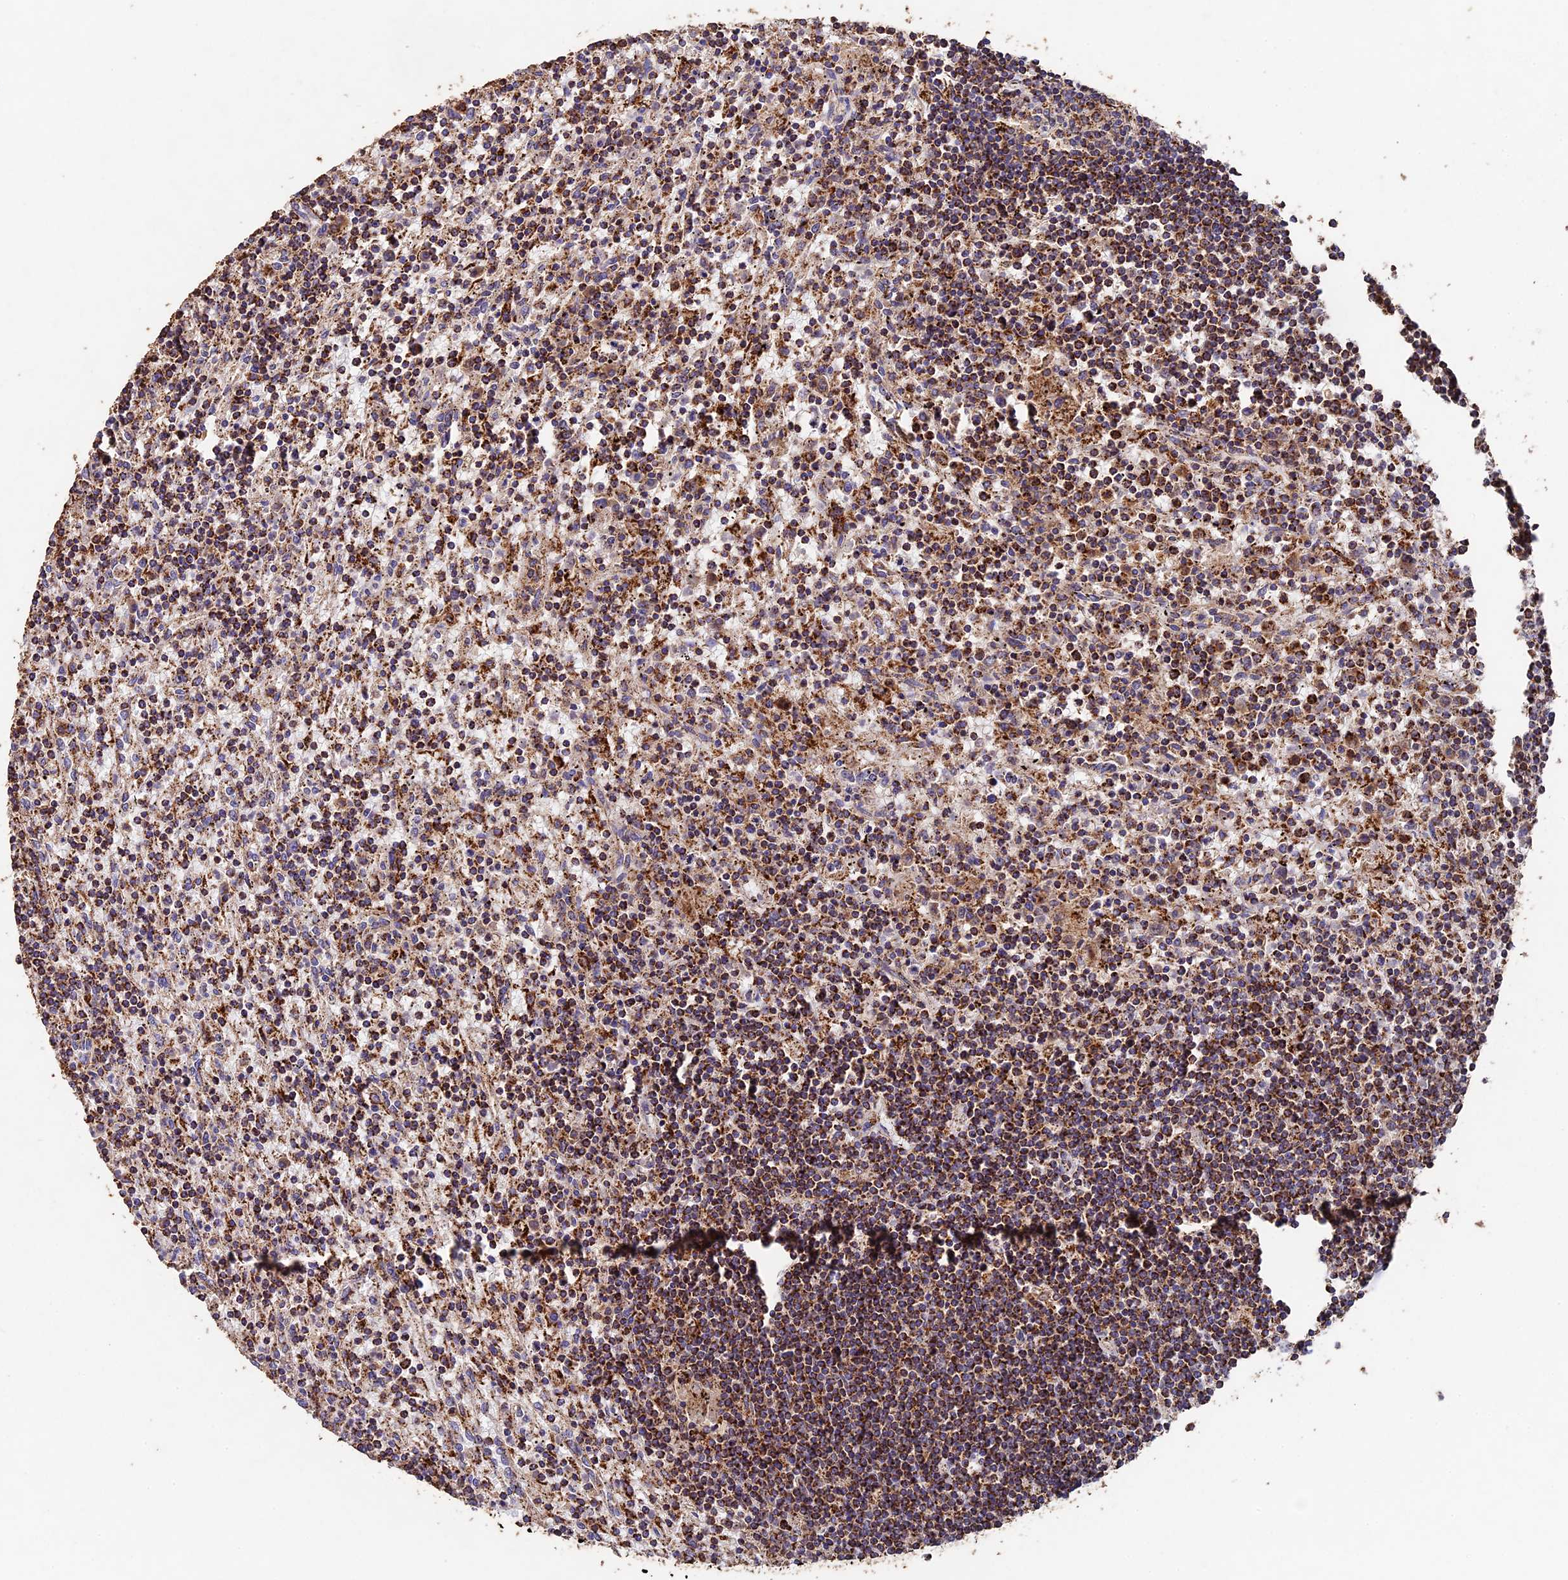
{"staining": {"intensity": "strong", "quantity": ">75%", "location": "cytoplasmic/membranous"}, "tissue": "lymphoma", "cell_type": "Tumor cells", "image_type": "cancer", "snomed": [{"axis": "morphology", "description": "Malignant lymphoma, non-Hodgkin's type, Low grade"}, {"axis": "topography", "description": "Spleen"}], "caption": "This micrograph displays IHC staining of lymphoma, with high strong cytoplasmic/membranous positivity in about >75% of tumor cells.", "gene": "ADAT1", "patient": {"sex": "male", "age": 76}}